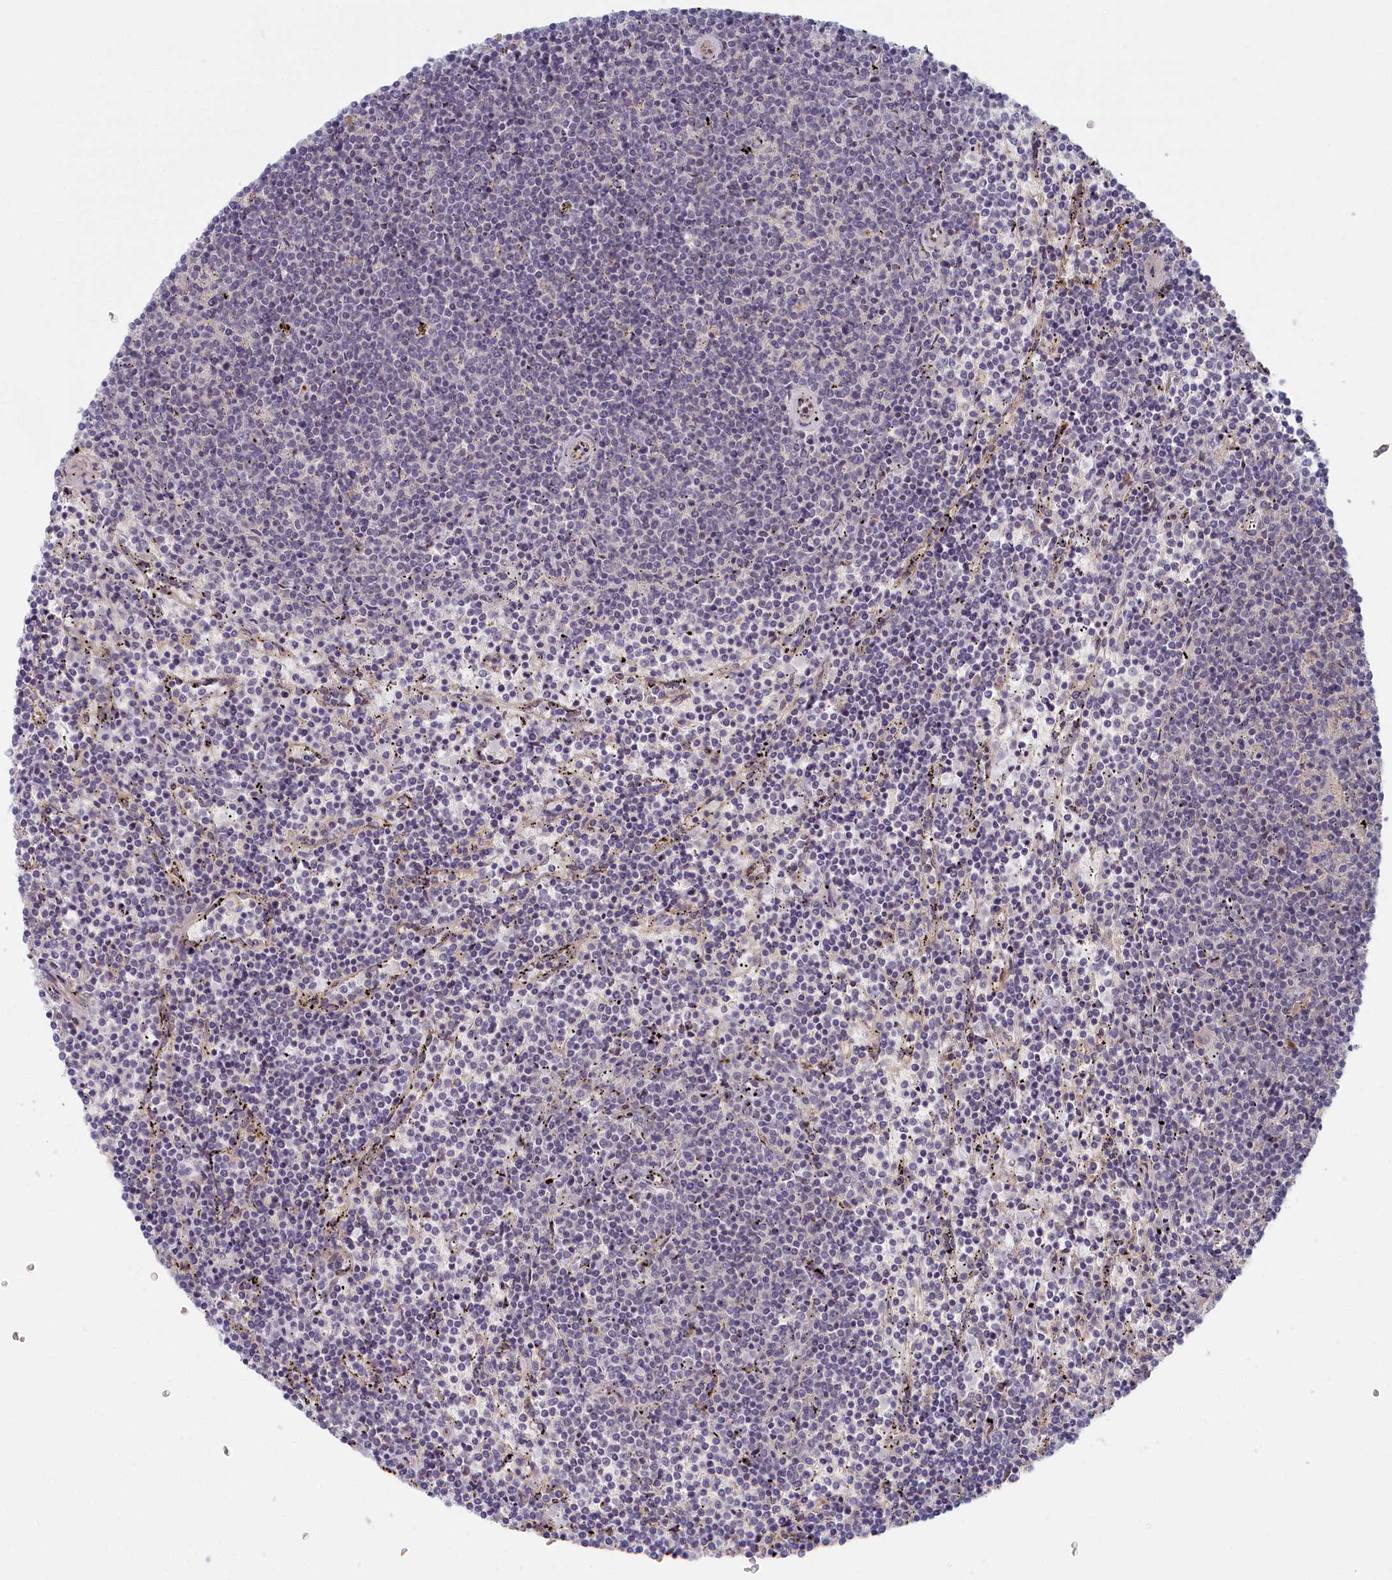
{"staining": {"intensity": "negative", "quantity": "none", "location": "none"}, "tissue": "lymphoma", "cell_type": "Tumor cells", "image_type": "cancer", "snomed": [{"axis": "morphology", "description": "Malignant lymphoma, non-Hodgkin's type, Low grade"}, {"axis": "topography", "description": "Spleen"}], "caption": "An IHC histopathology image of malignant lymphoma, non-Hodgkin's type (low-grade) is shown. There is no staining in tumor cells of malignant lymphoma, non-Hodgkin's type (low-grade). (DAB (3,3'-diaminobenzidine) immunohistochemistry (IHC) visualized using brightfield microscopy, high magnification).", "gene": "STX16", "patient": {"sex": "female", "age": 50}}